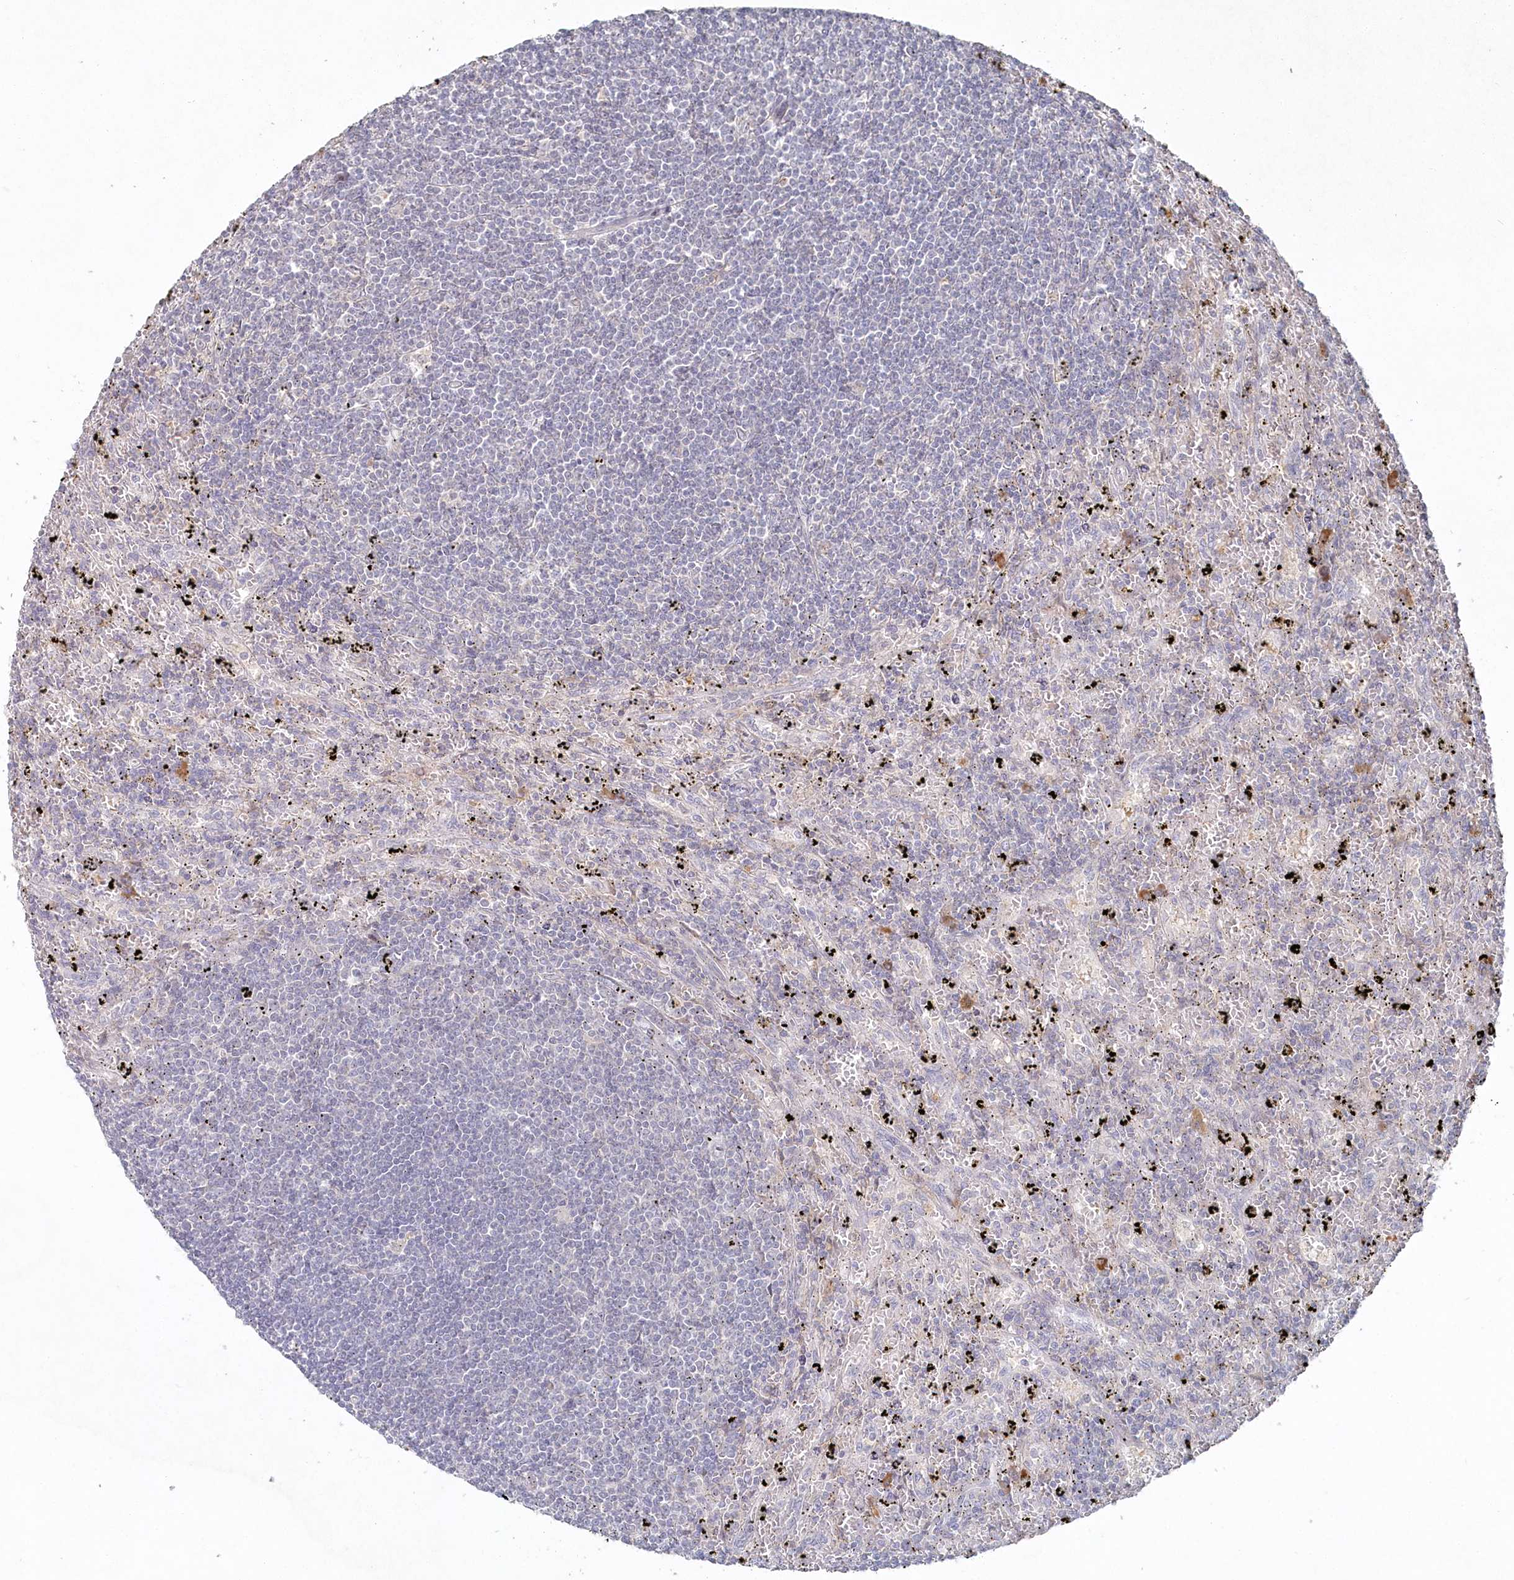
{"staining": {"intensity": "negative", "quantity": "none", "location": "none"}, "tissue": "lymphoma", "cell_type": "Tumor cells", "image_type": "cancer", "snomed": [{"axis": "morphology", "description": "Malignant lymphoma, non-Hodgkin's type, Low grade"}, {"axis": "topography", "description": "Spleen"}], "caption": "Tumor cells show no significant protein staining in lymphoma. (IHC, brightfield microscopy, high magnification).", "gene": "TGFBRAP1", "patient": {"sex": "male", "age": 76}}